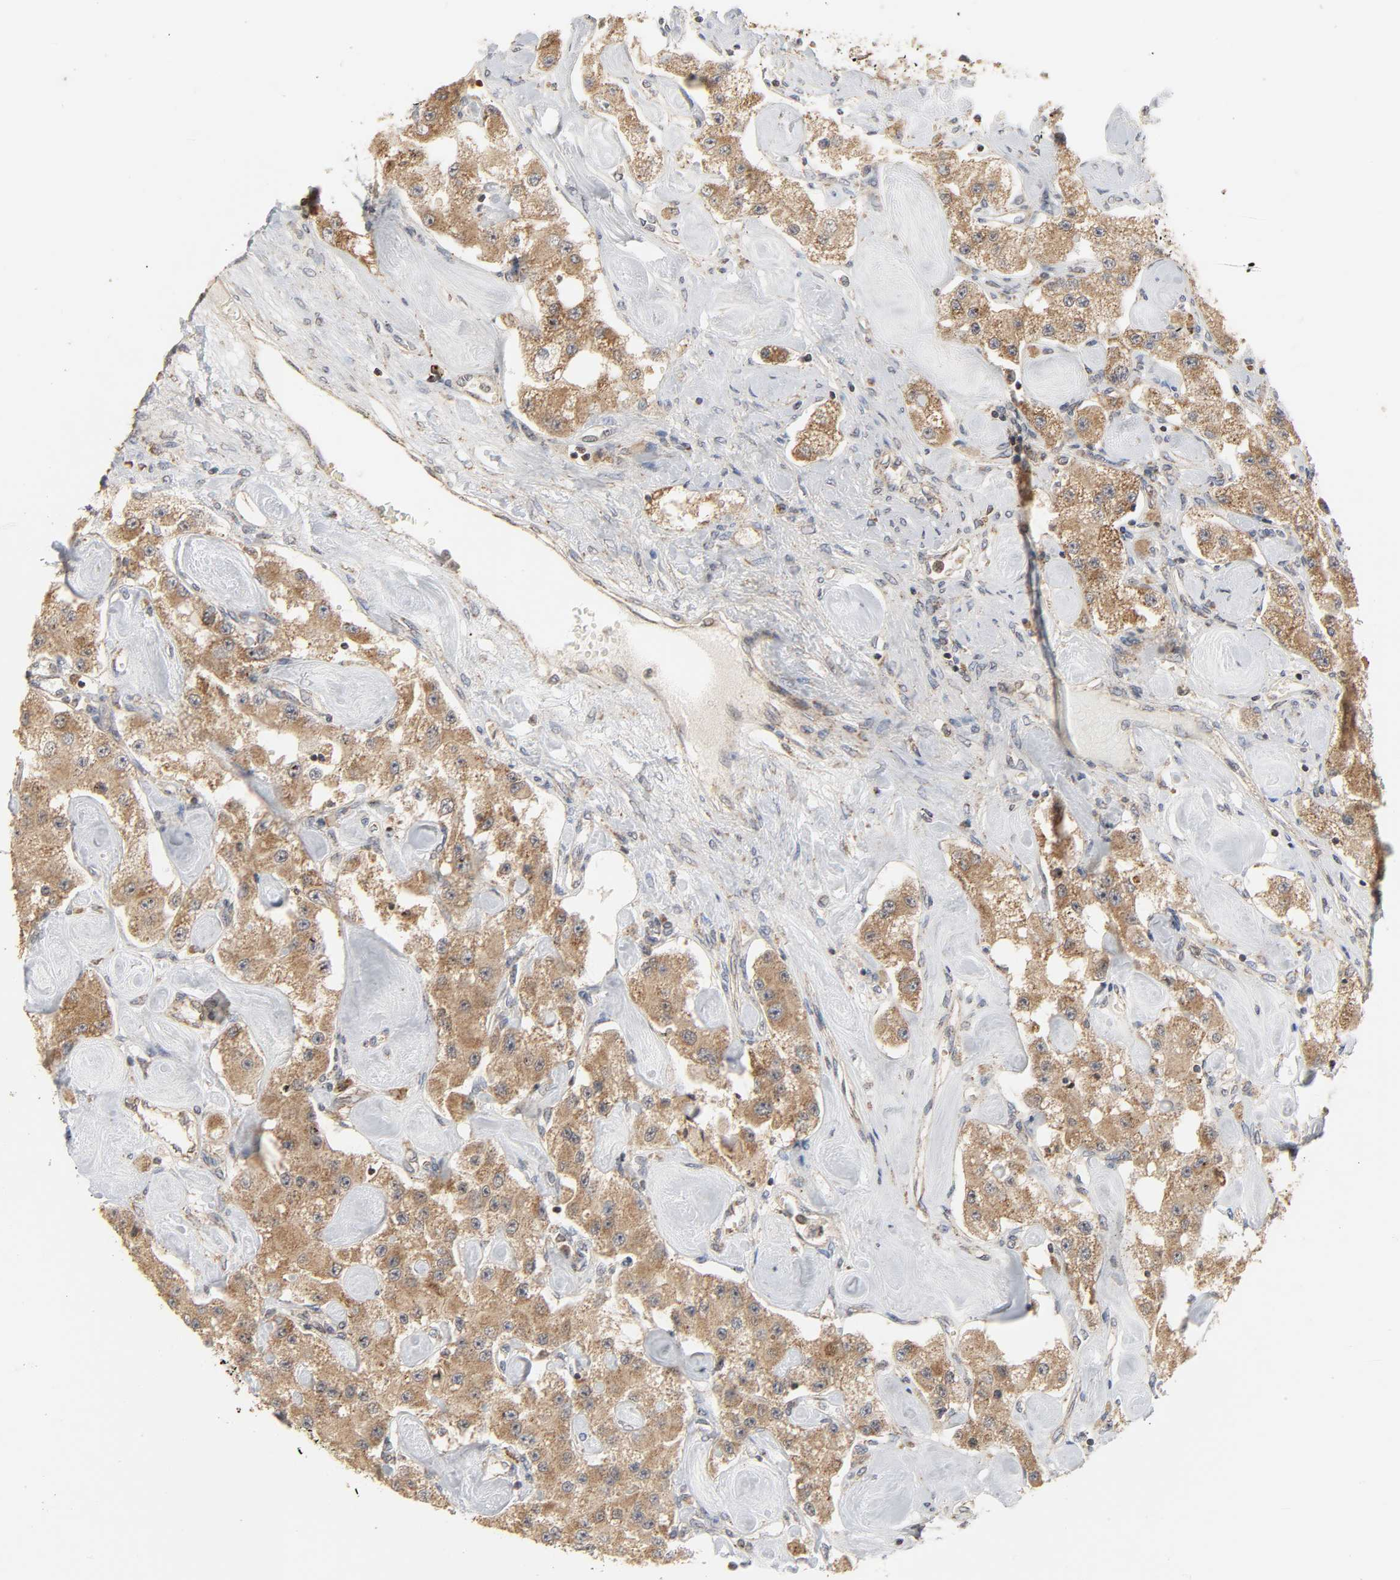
{"staining": {"intensity": "moderate", "quantity": ">75%", "location": "cytoplasmic/membranous"}, "tissue": "carcinoid", "cell_type": "Tumor cells", "image_type": "cancer", "snomed": [{"axis": "morphology", "description": "Carcinoid, malignant, NOS"}, {"axis": "topography", "description": "Pancreas"}], "caption": "DAB immunohistochemical staining of human malignant carcinoid displays moderate cytoplasmic/membranous protein positivity in about >75% of tumor cells.", "gene": "CLEC4E", "patient": {"sex": "male", "age": 41}}